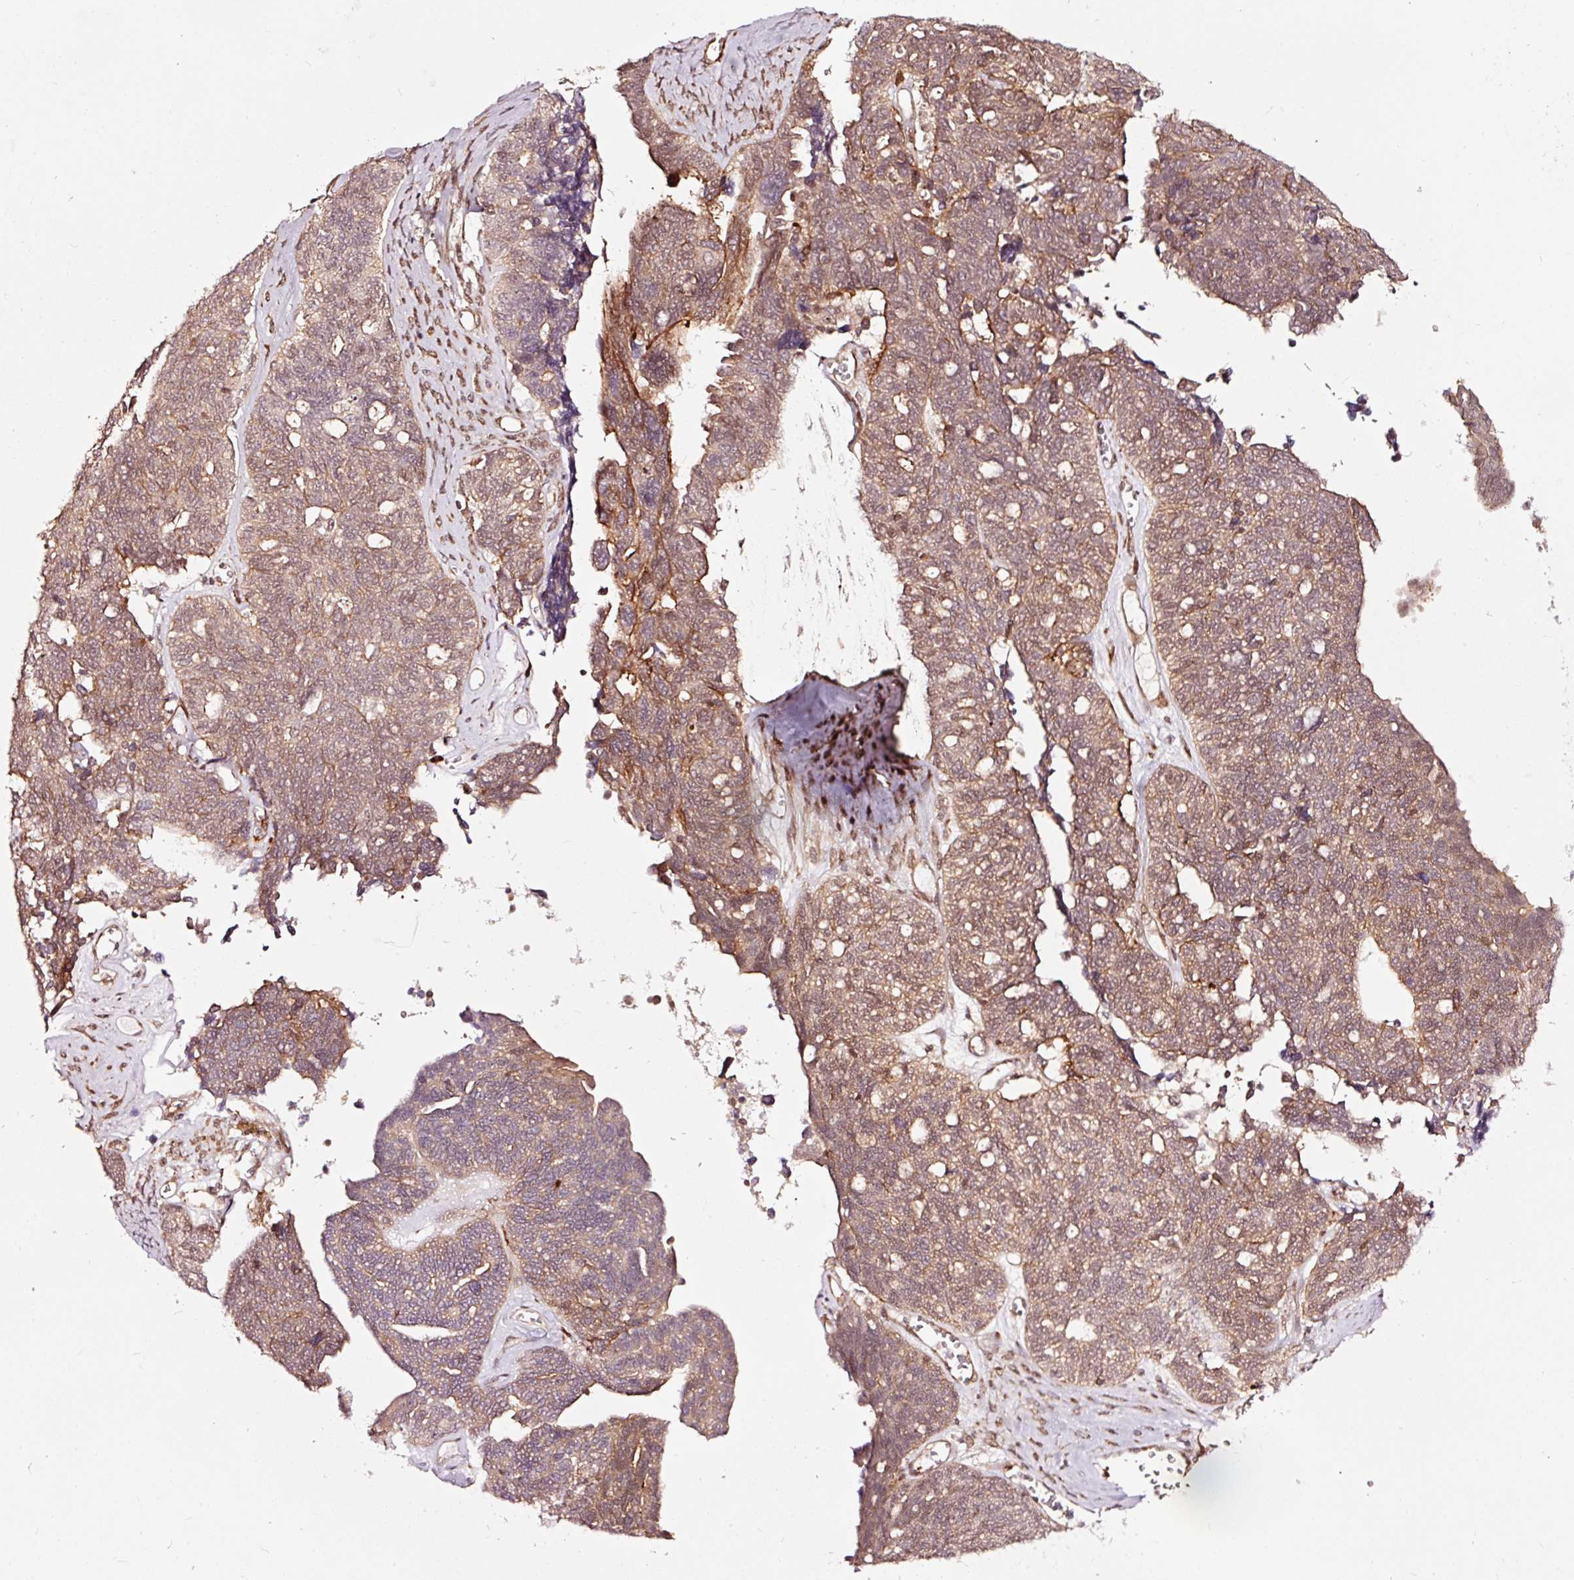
{"staining": {"intensity": "moderate", "quantity": "25%-75%", "location": "cytoplasmic/membranous,nuclear"}, "tissue": "ovarian cancer", "cell_type": "Tumor cells", "image_type": "cancer", "snomed": [{"axis": "morphology", "description": "Cystadenocarcinoma, serous, NOS"}, {"axis": "topography", "description": "Ovary"}], "caption": "About 25%-75% of tumor cells in human ovarian cancer (serous cystadenocarcinoma) show moderate cytoplasmic/membranous and nuclear protein expression as visualized by brown immunohistochemical staining.", "gene": "TPM1", "patient": {"sex": "female", "age": 79}}